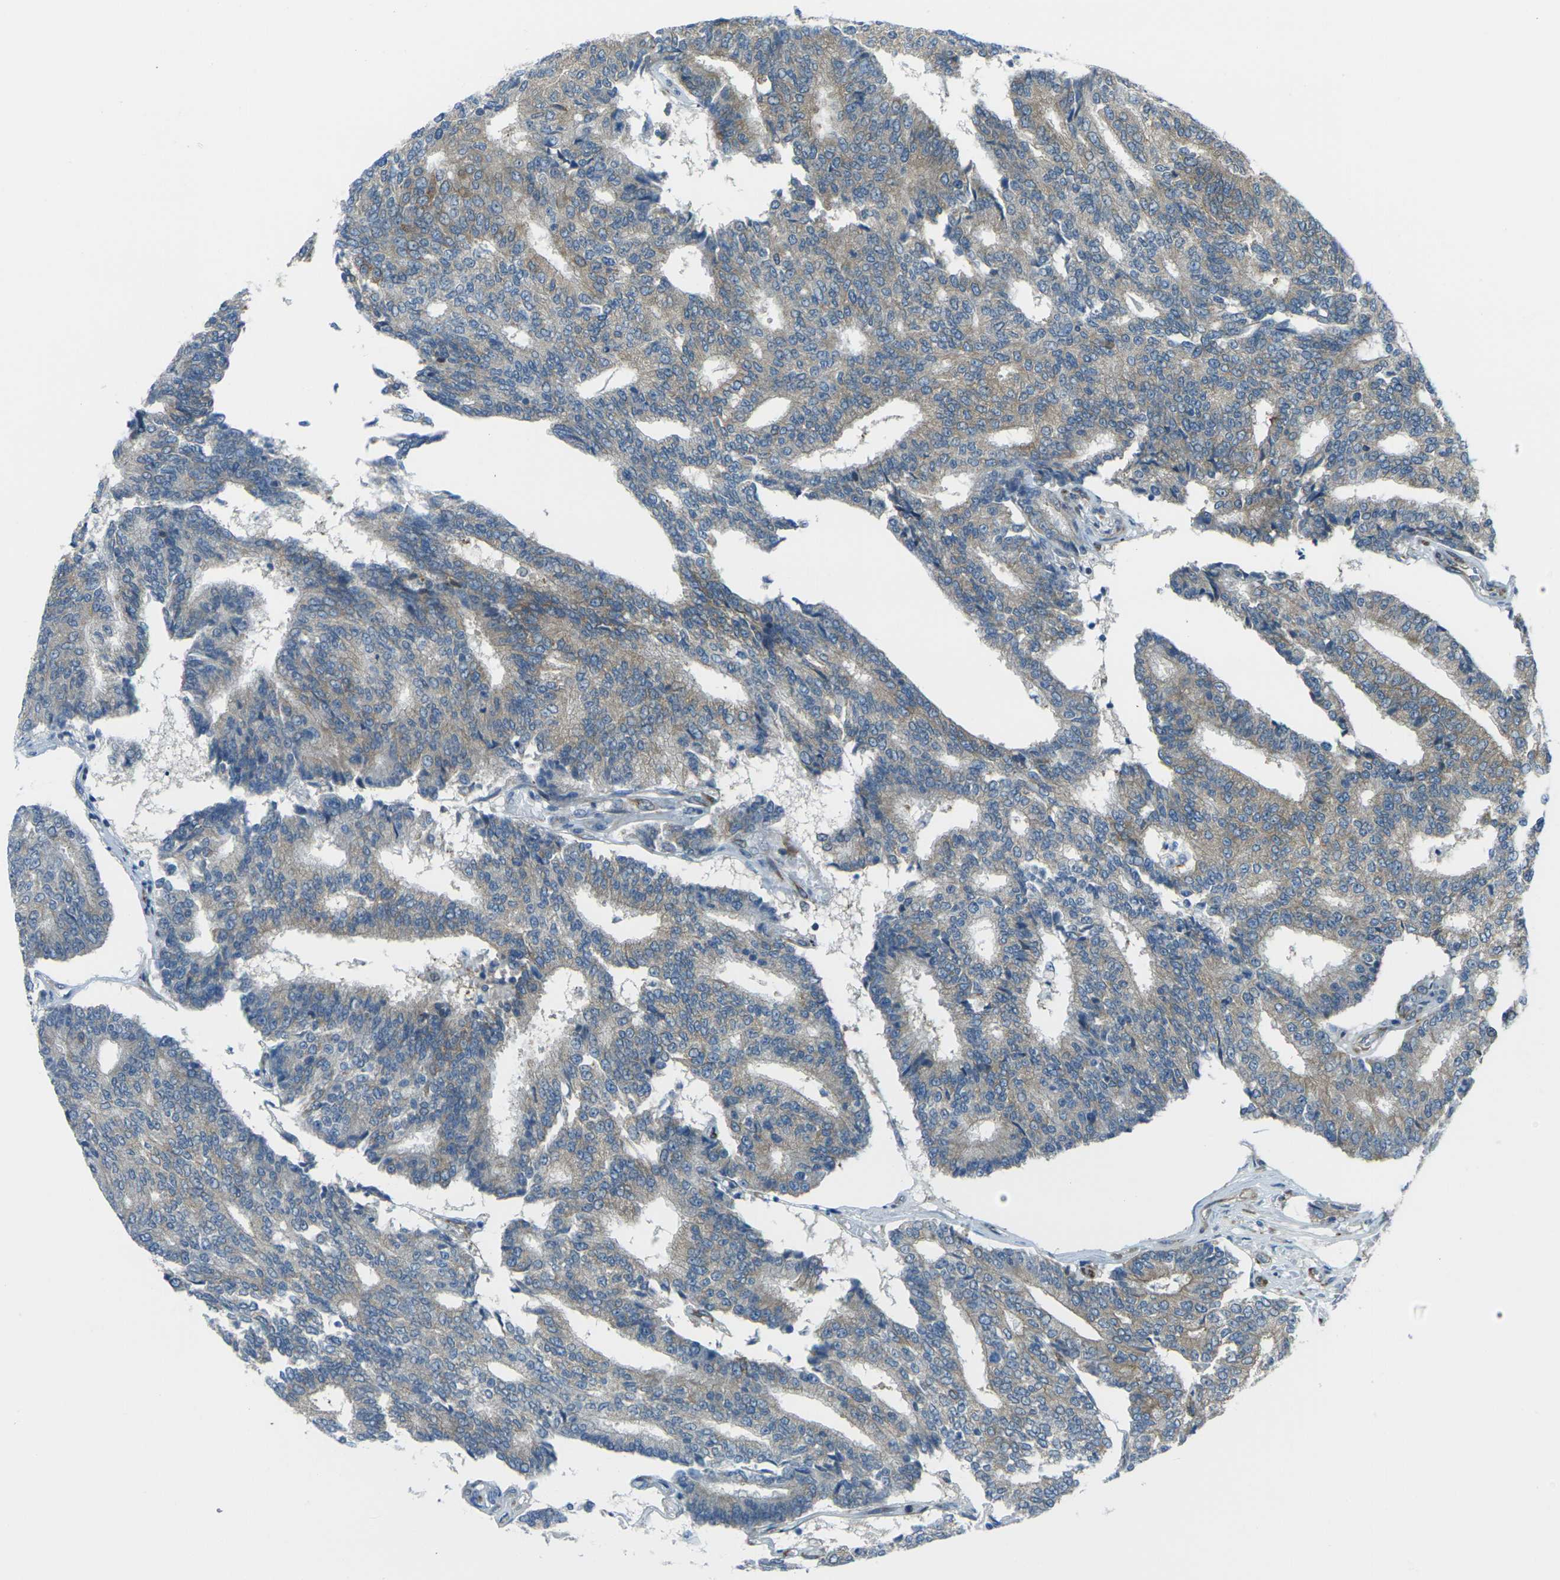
{"staining": {"intensity": "weak", "quantity": ">75%", "location": "cytoplasmic/membranous"}, "tissue": "prostate cancer", "cell_type": "Tumor cells", "image_type": "cancer", "snomed": [{"axis": "morphology", "description": "Adenocarcinoma, High grade"}, {"axis": "topography", "description": "Prostate"}], "caption": "Immunohistochemical staining of human prostate high-grade adenocarcinoma shows low levels of weak cytoplasmic/membranous expression in approximately >75% of tumor cells.", "gene": "CELSR2", "patient": {"sex": "male", "age": 55}}